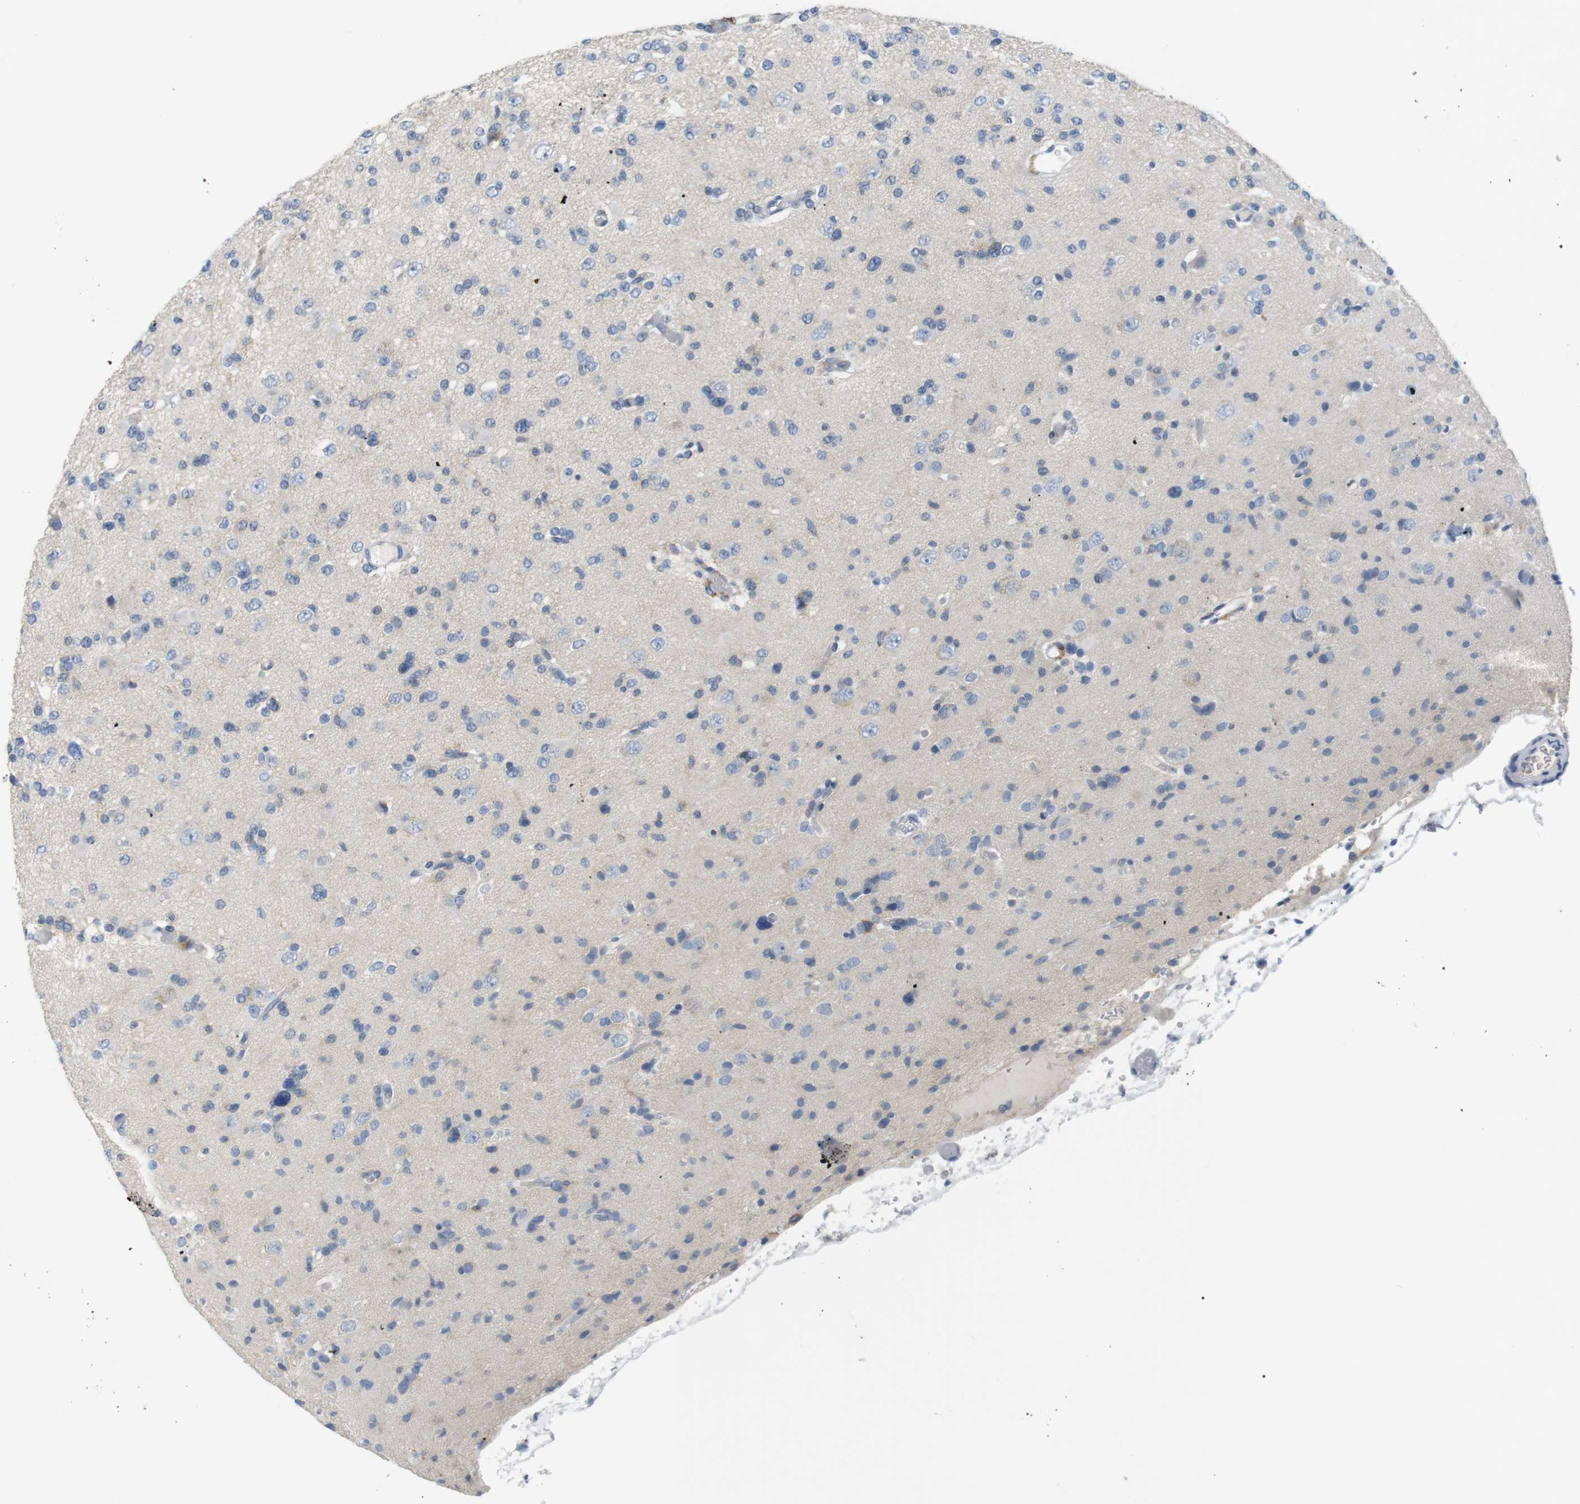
{"staining": {"intensity": "negative", "quantity": "none", "location": "none"}, "tissue": "glioma", "cell_type": "Tumor cells", "image_type": "cancer", "snomed": [{"axis": "morphology", "description": "Glioma, malignant, Low grade"}, {"axis": "topography", "description": "Brain"}], "caption": "Low-grade glioma (malignant) was stained to show a protein in brown. There is no significant staining in tumor cells. (DAB (3,3'-diaminobenzidine) immunohistochemistry (IHC) visualized using brightfield microscopy, high magnification).", "gene": "FCGRT", "patient": {"sex": "female", "age": 22}}